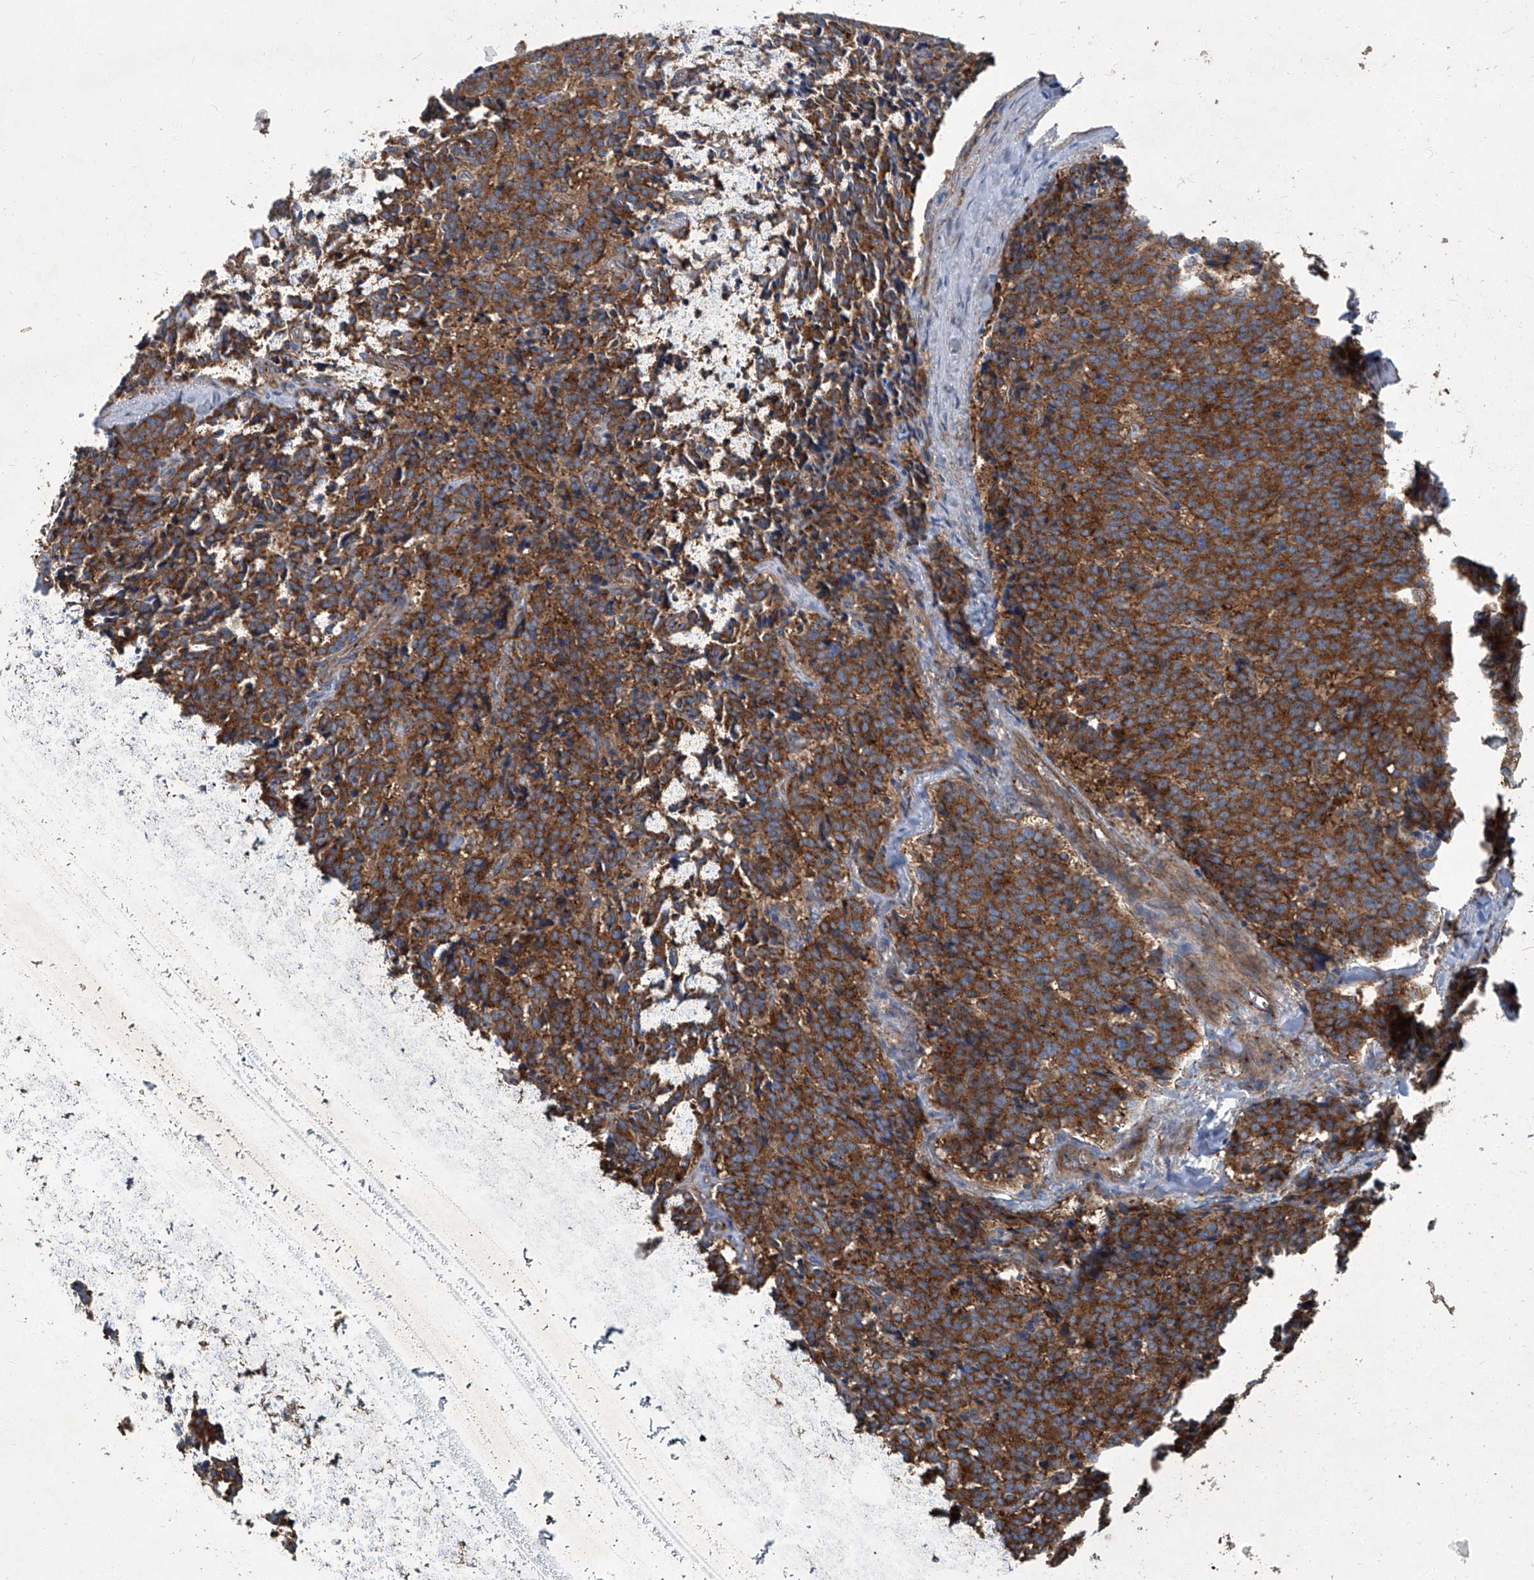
{"staining": {"intensity": "strong", "quantity": ">75%", "location": "cytoplasmic/membranous"}, "tissue": "carcinoid", "cell_type": "Tumor cells", "image_type": "cancer", "snomed": [{"axis": "morphology", "description": "Carcinoid, malignant, NOS"}, {"axis": "topography", "description": "Lung"}], "caption": "IHC staining of malignant carcinoid, which demonstrates high levels of strong cytoplasmic/membranous staining in about >75% of tumor cells indicating strong cytoplasmic/membranous protein expression. The staining was performed using DAB (brown) for protein detection and nuclei were counterstained in hematoxylin (blue).", "gene": "PIGH", "patient": {"sex": "female", "age": 46}}